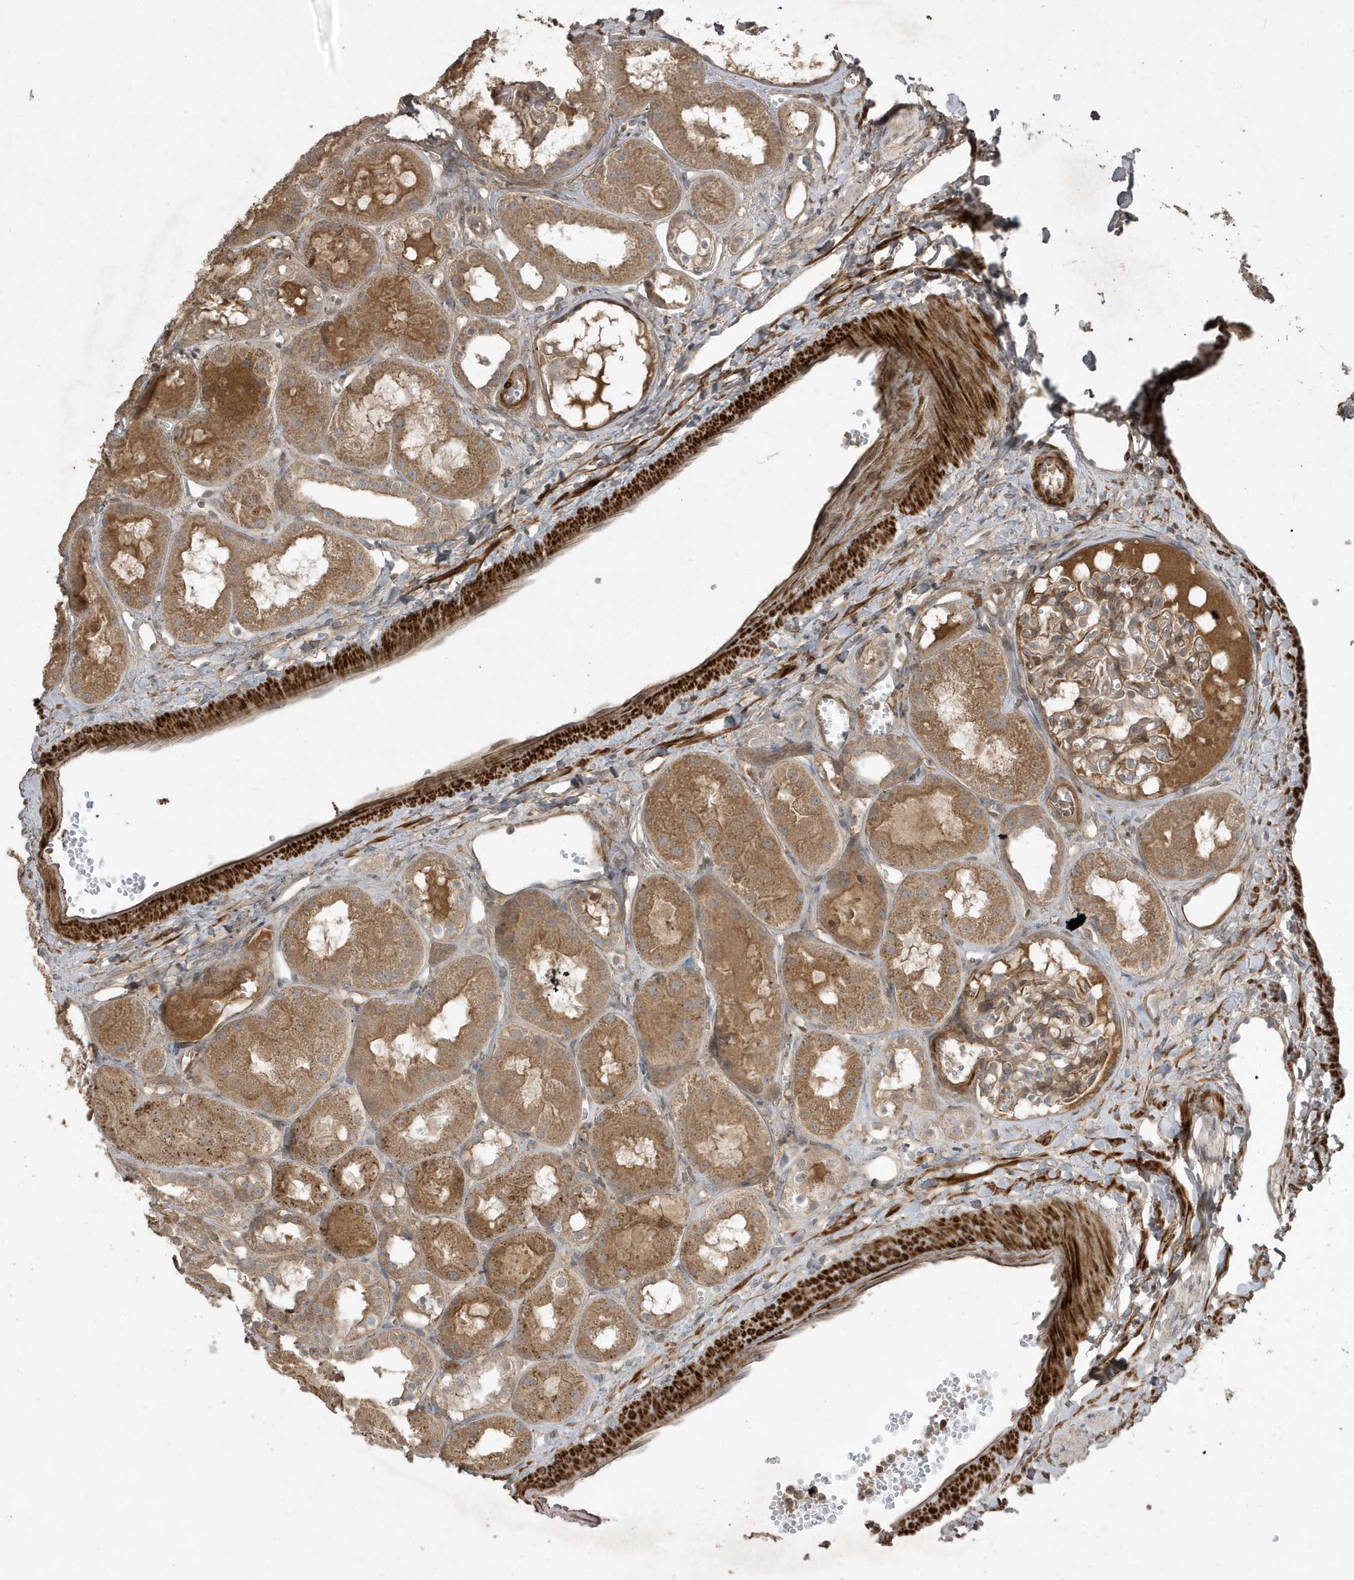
{"staining": {"intensity": "moderate", "quantity": ">75%", "location": "cytoplasmic/membranous"}, "tissue": "kidney", "cell_type": "Cells in glomeruli", "image_type": "normal", "snomed": [{"axis": "morphology", "description": "Normal tissue, NOS"}, {"axis": "topography", "description": "Kidney"}], "caption": "Immunohistochemistry (IHC) of normal kidney shows medium levels of moderate cytoplasmic/membranous positivity in about >75% of cells in glomeruli.", "gene": "PRRT3", "patient": {"sex": "male", "age": 16}}